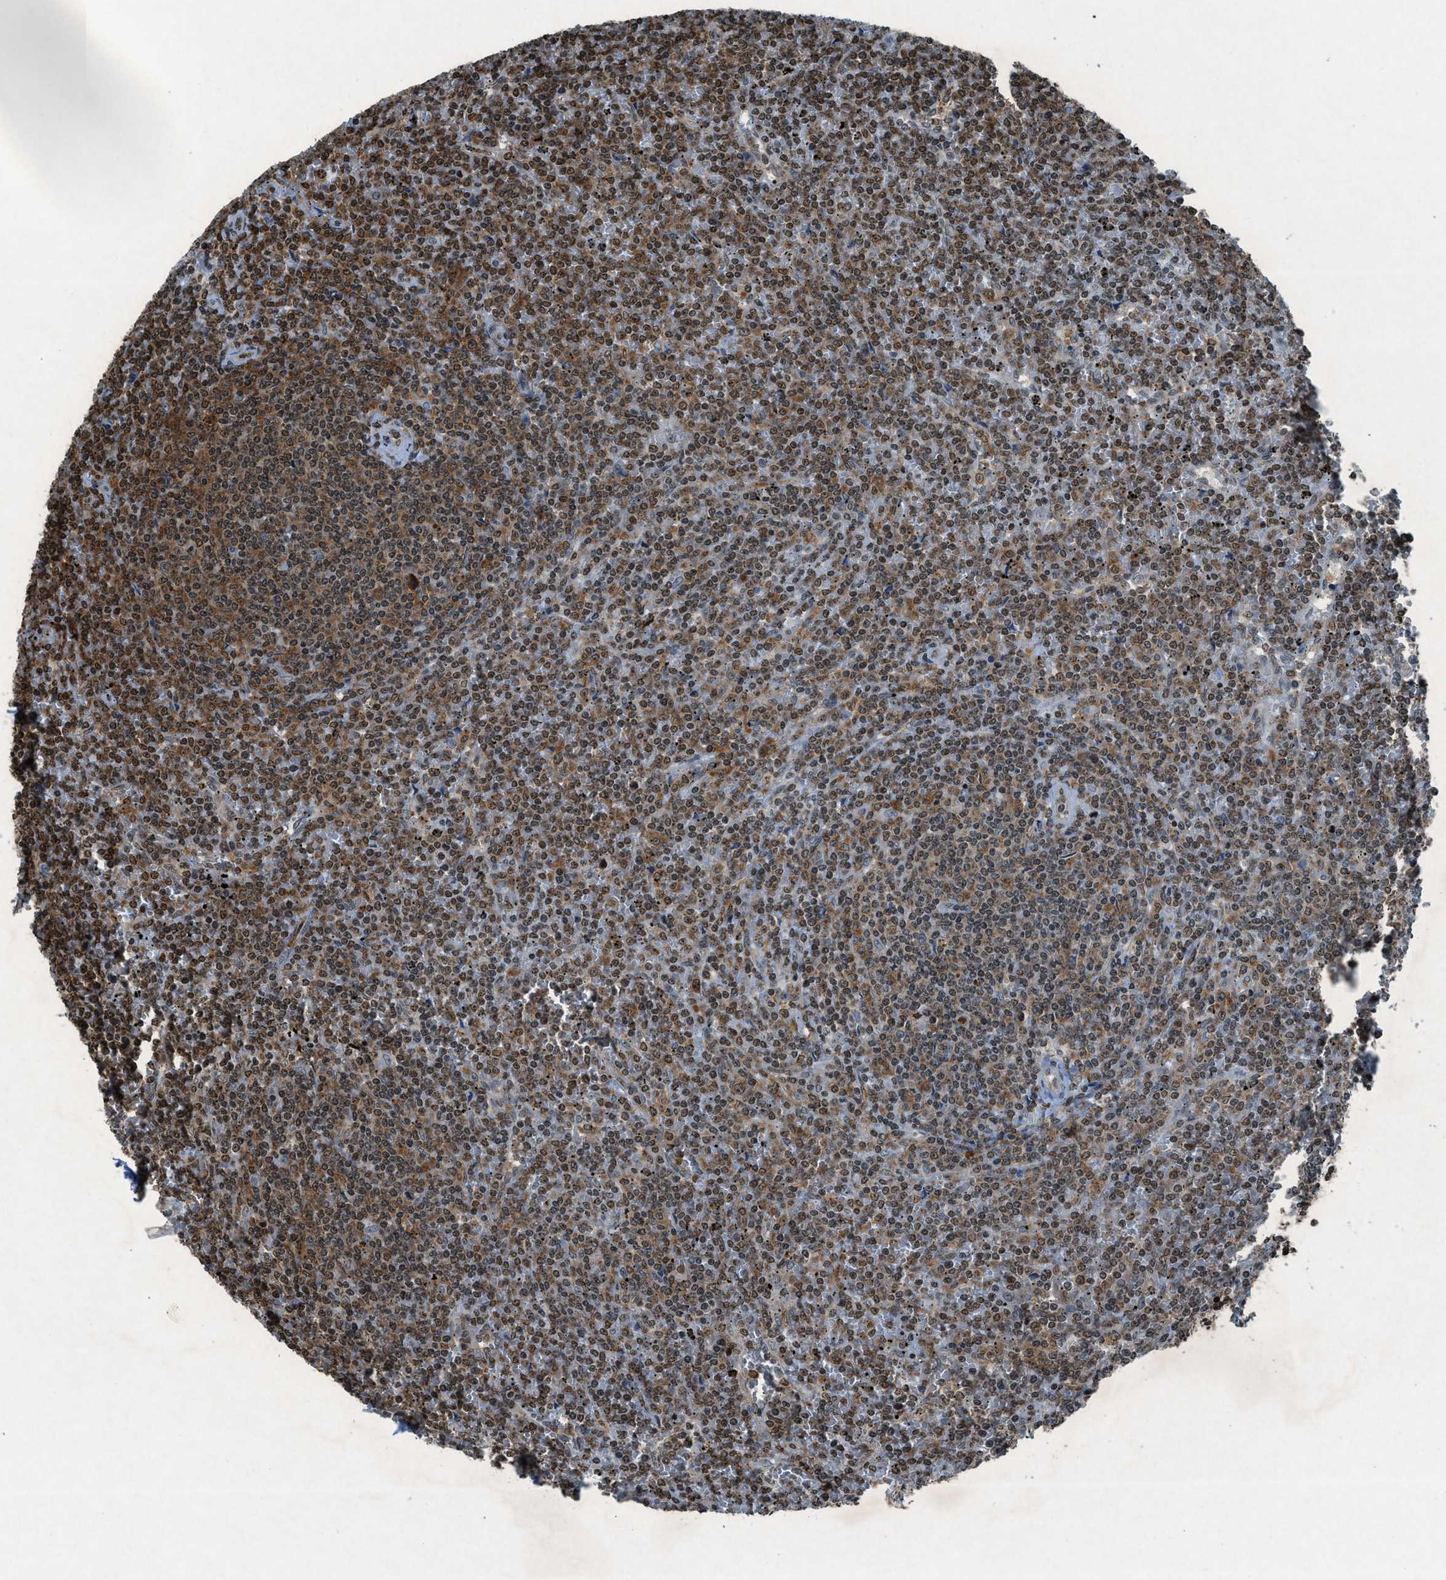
{"staining": {"intensity": "moderate", "quantity": ">75%", "location": "cytoplasmic/membranous,nuclear"}, "tissue": "lymphoma", "cell_type": "Tumor cells", "image_type": "cancer", "snomed": [{"axis": "morphology", "description": "Malignant lymphoma, non-Hodgkin's type, Low grade"}, {"axis": "topography", "description": "Spleen"}], "caption": "An immunohistochemistry image of tumor tissue is shown. Protein staining in brown shows moderate cytoplasmic/membranous and nuclear positivity in malignant lymphoma, non-Hodgkin's type (low-grade) within tumor cells.", "gene": "NXF1", "patient": {"sex": "female", "age": 19}}